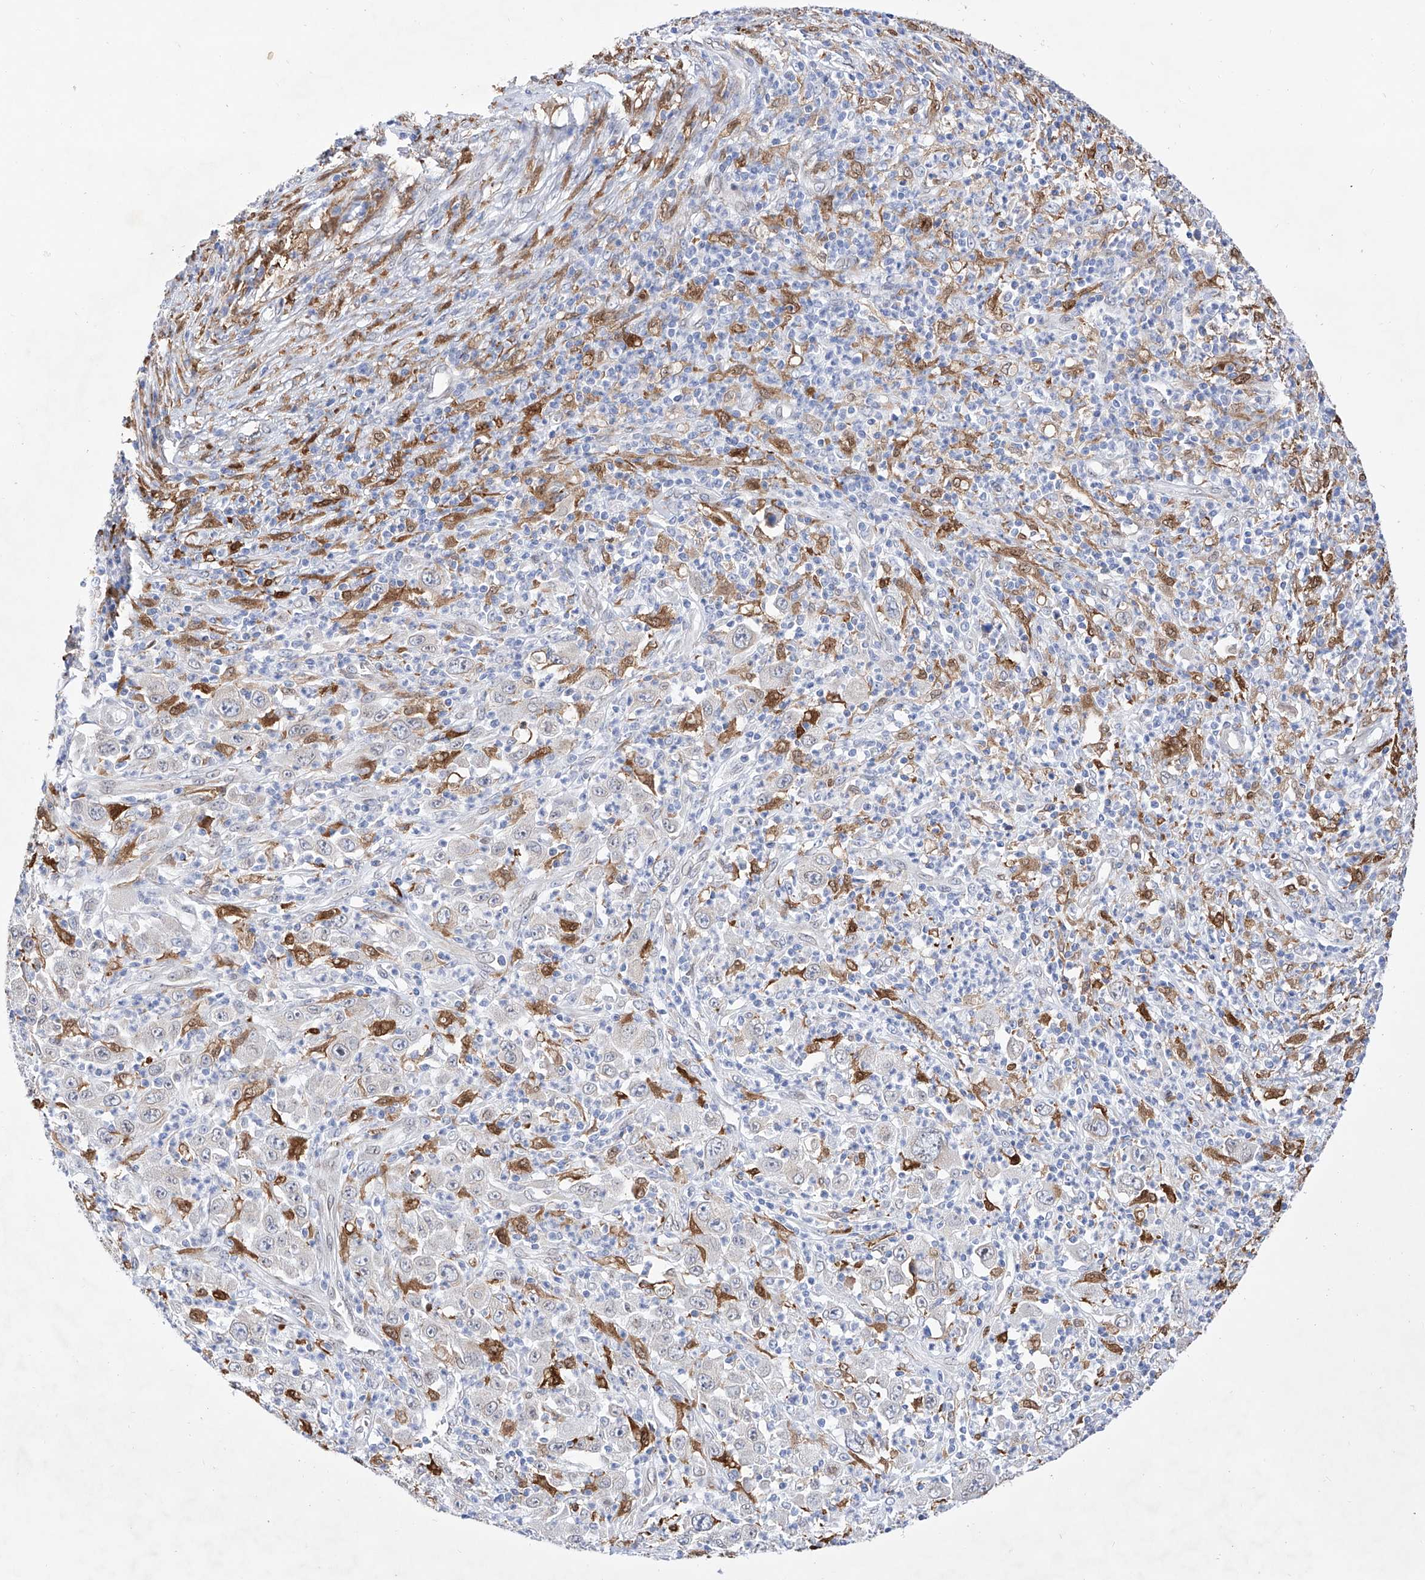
{"staining": {"intensity": "negative", "quantity": "none", "location": "none"}, "tissue": "melanoma", "cell_type": "Tumor cells", "image_type": "cancer", "snomed": [{"axis": "morphology", "description": "Malignant melanoma, Metastatic site"}, {"axis": "topography", "description": "Skin"}], "caption": "The histopathology image reveals no staining of tumor cells in malignant melanoma (metastatic site).", "gene": "LCLAT1", "patient": {"sex": "female", "age": 56}}